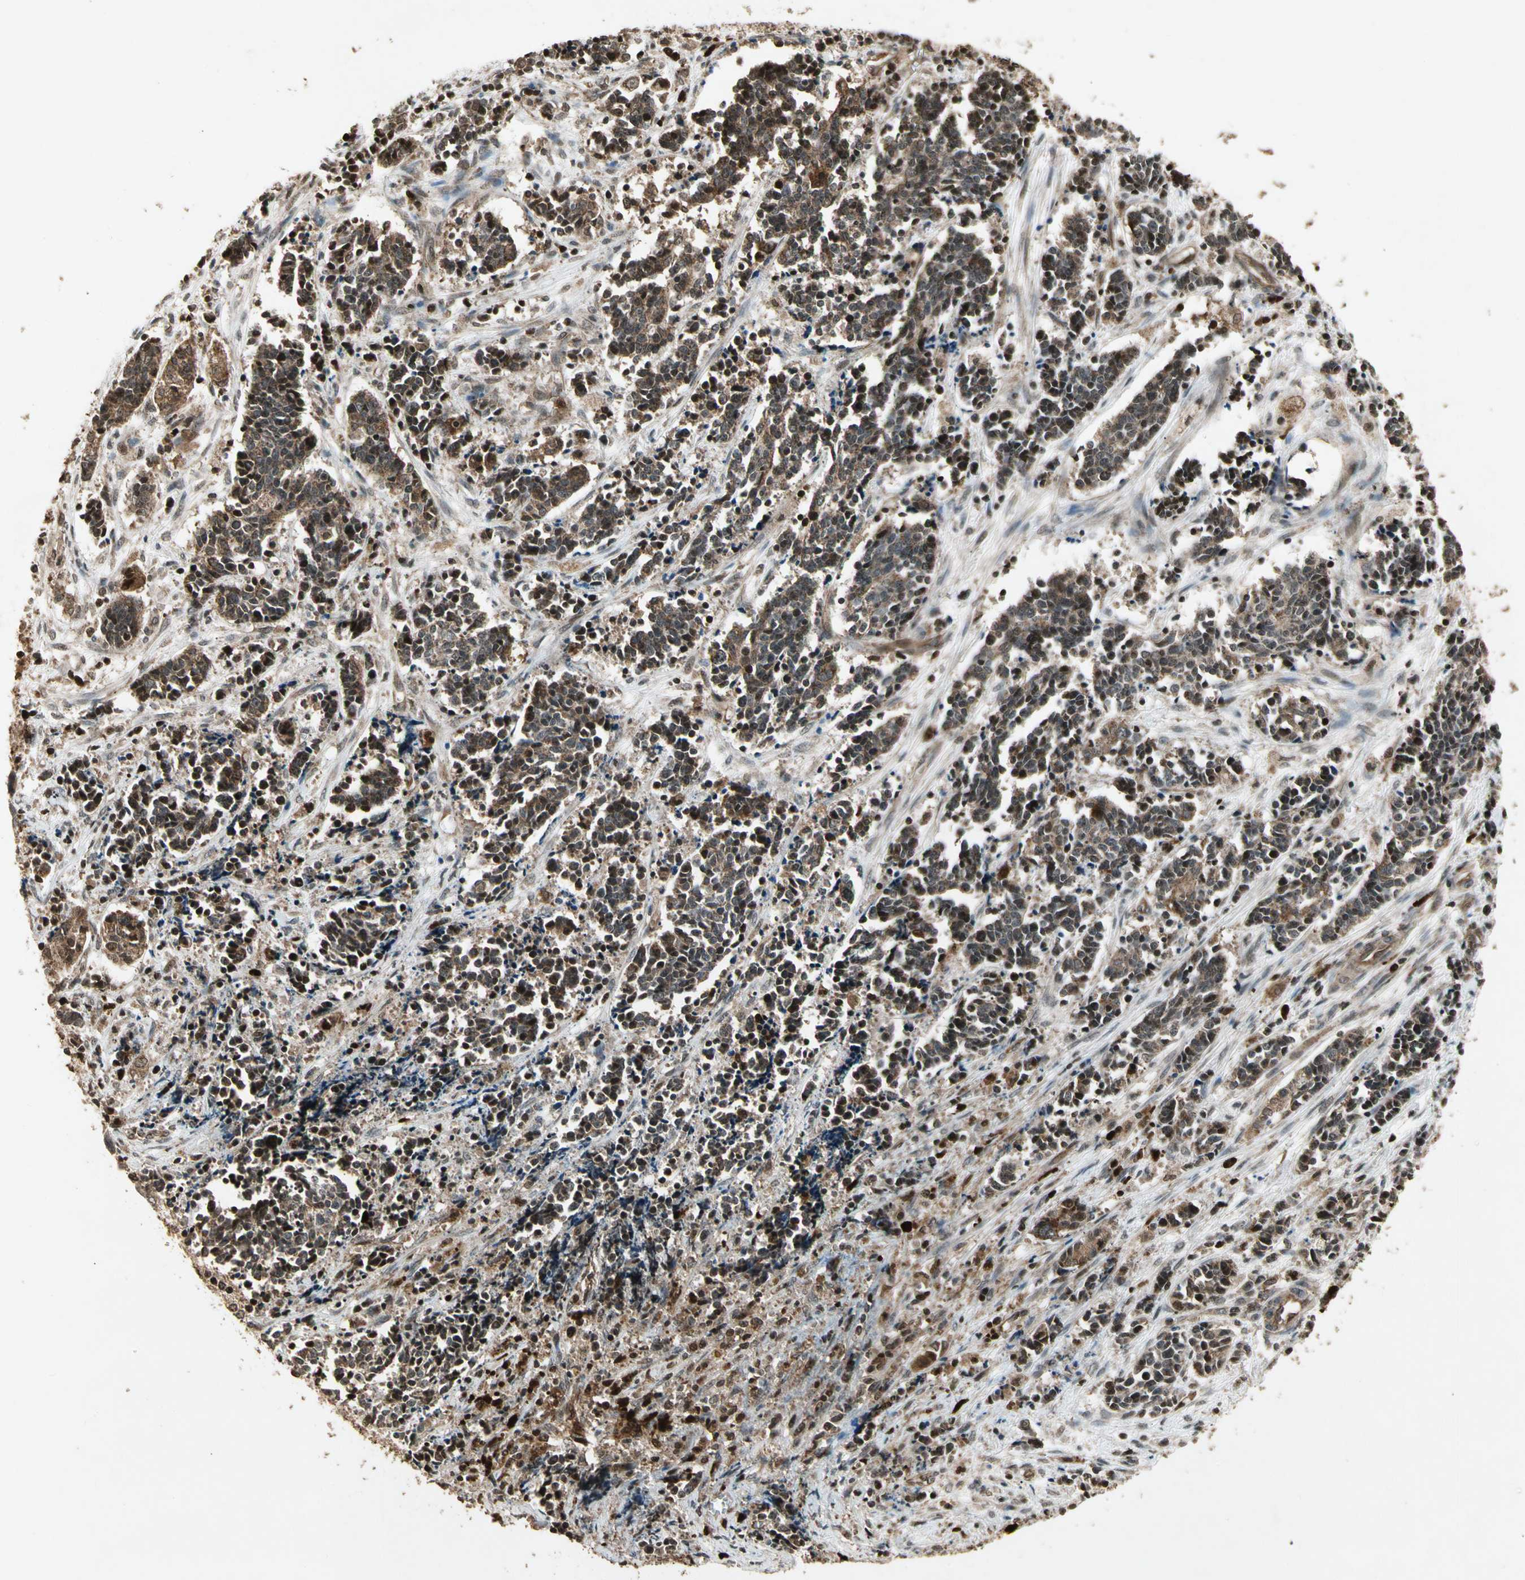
{"staining": {"intensity": "moderate", "quantity": ">75%", "location": "cytoplasmic/membranous"}, "tissue": "cervical cancer", "cell_type": "Tumor cells", "image_type": "cancer", "snomed": [{"axis": "morphology", "description": "Squamous cell carcinoma, NOS"}, {"axis": "topography", "description": "Cervix"}], "caption": "Cervical squamous cell carcinoma stained for a protein (brown) displays moderate cytoplasmic/membranous positive positivity in approximately >75% of tumor cells.", "gene": "GLRX", "patient": {"sex": "female", "age": 35}}